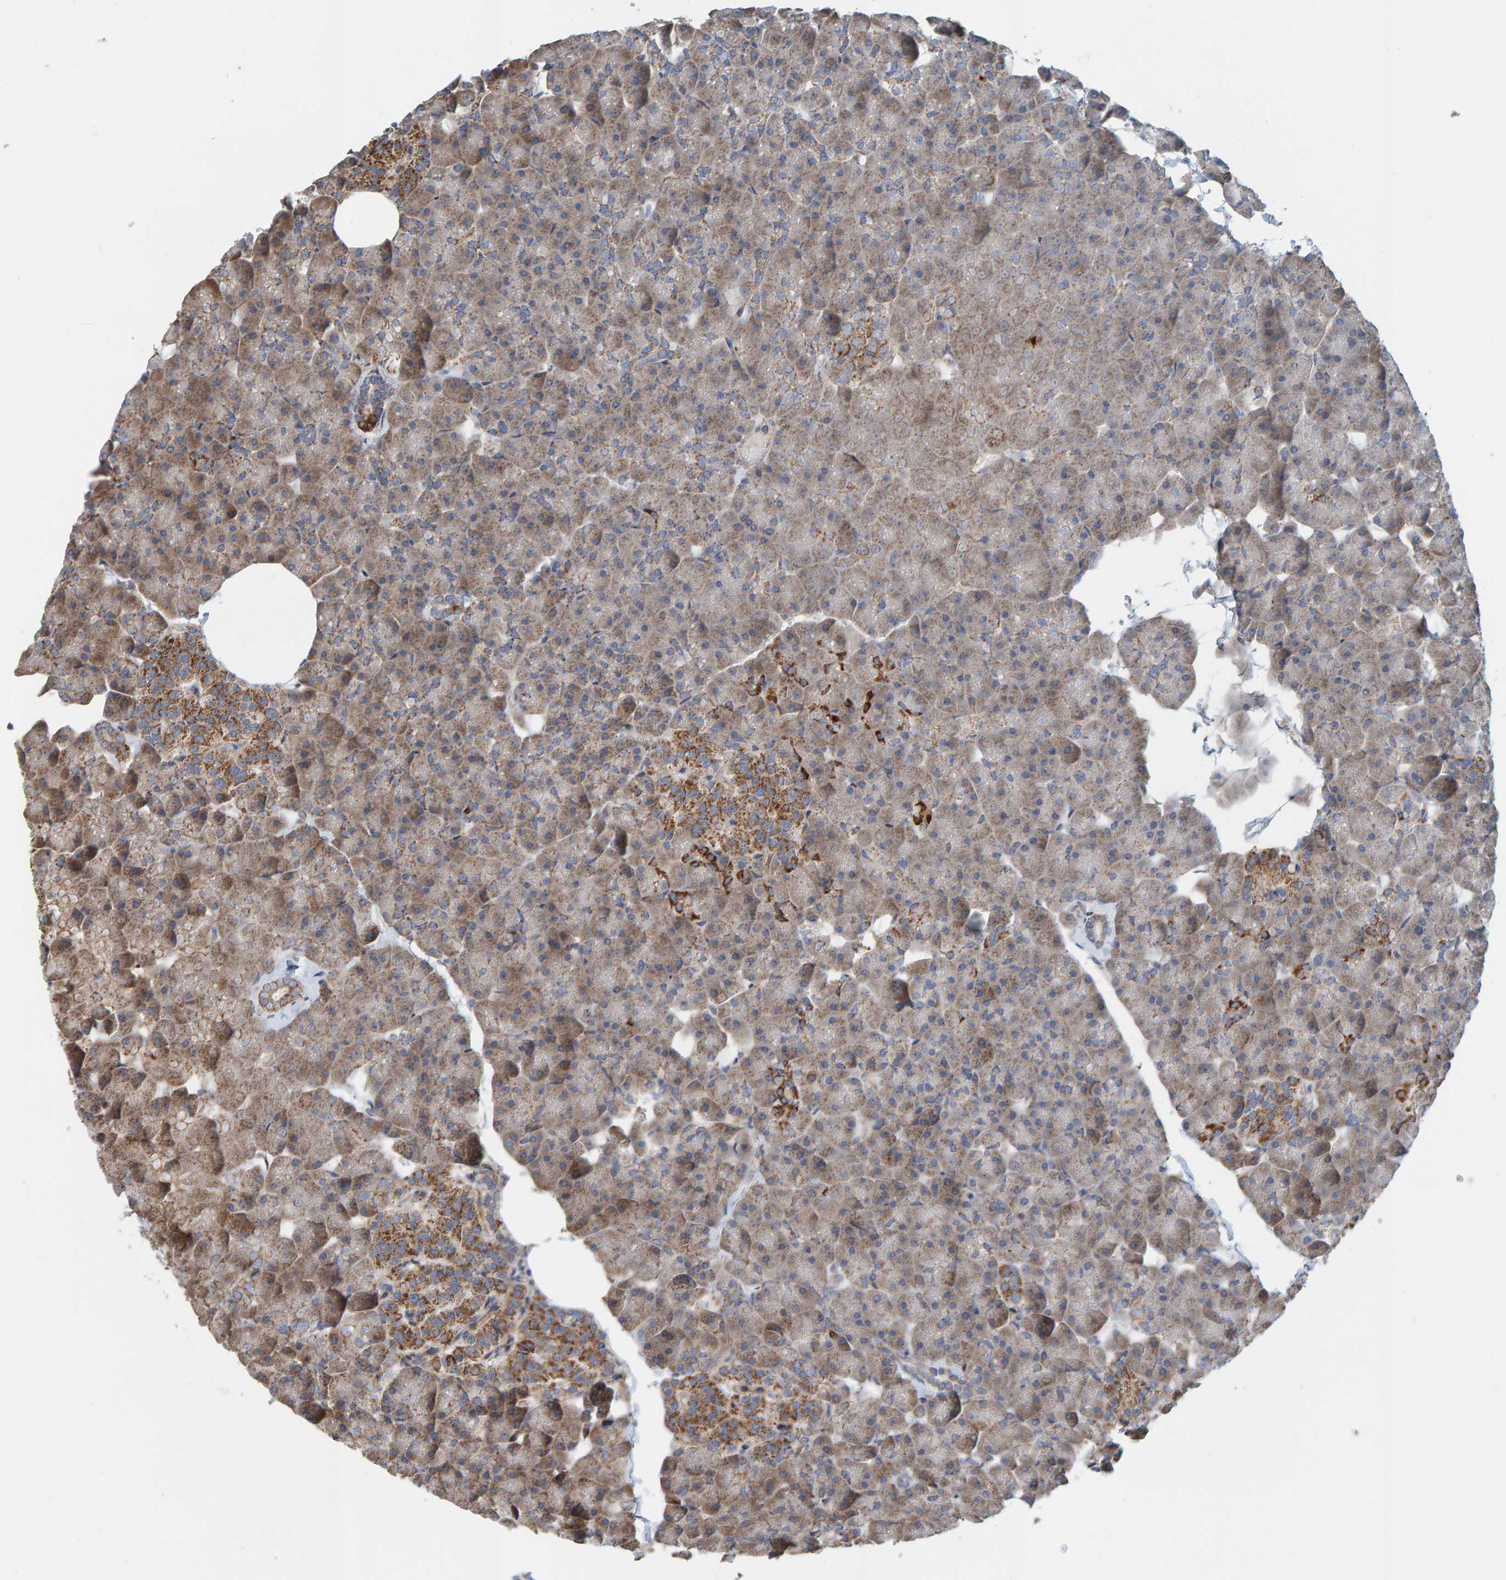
{"staining": {"intensity": "moderate", "quantity": "25%-75%", "location": "cytoplasmic/membranous"}, "tissue": "pancreas", "cell_type": "Exocrine glandular cells", "image_type": "normal", "snomed": [{"axis": "morphology", "description": "Normal tissue, NOS"}, {"axis": "topography", "description": "Pancreas"}], "caption": "Human pancreas stained with a brown dye exhibits moderate cytoplasmic/membranous positive expression in approximately 25%-75% of exocrine glandular cells.", "gene": "MRPL45", "patient": {"sex": "male", "age": 35}}